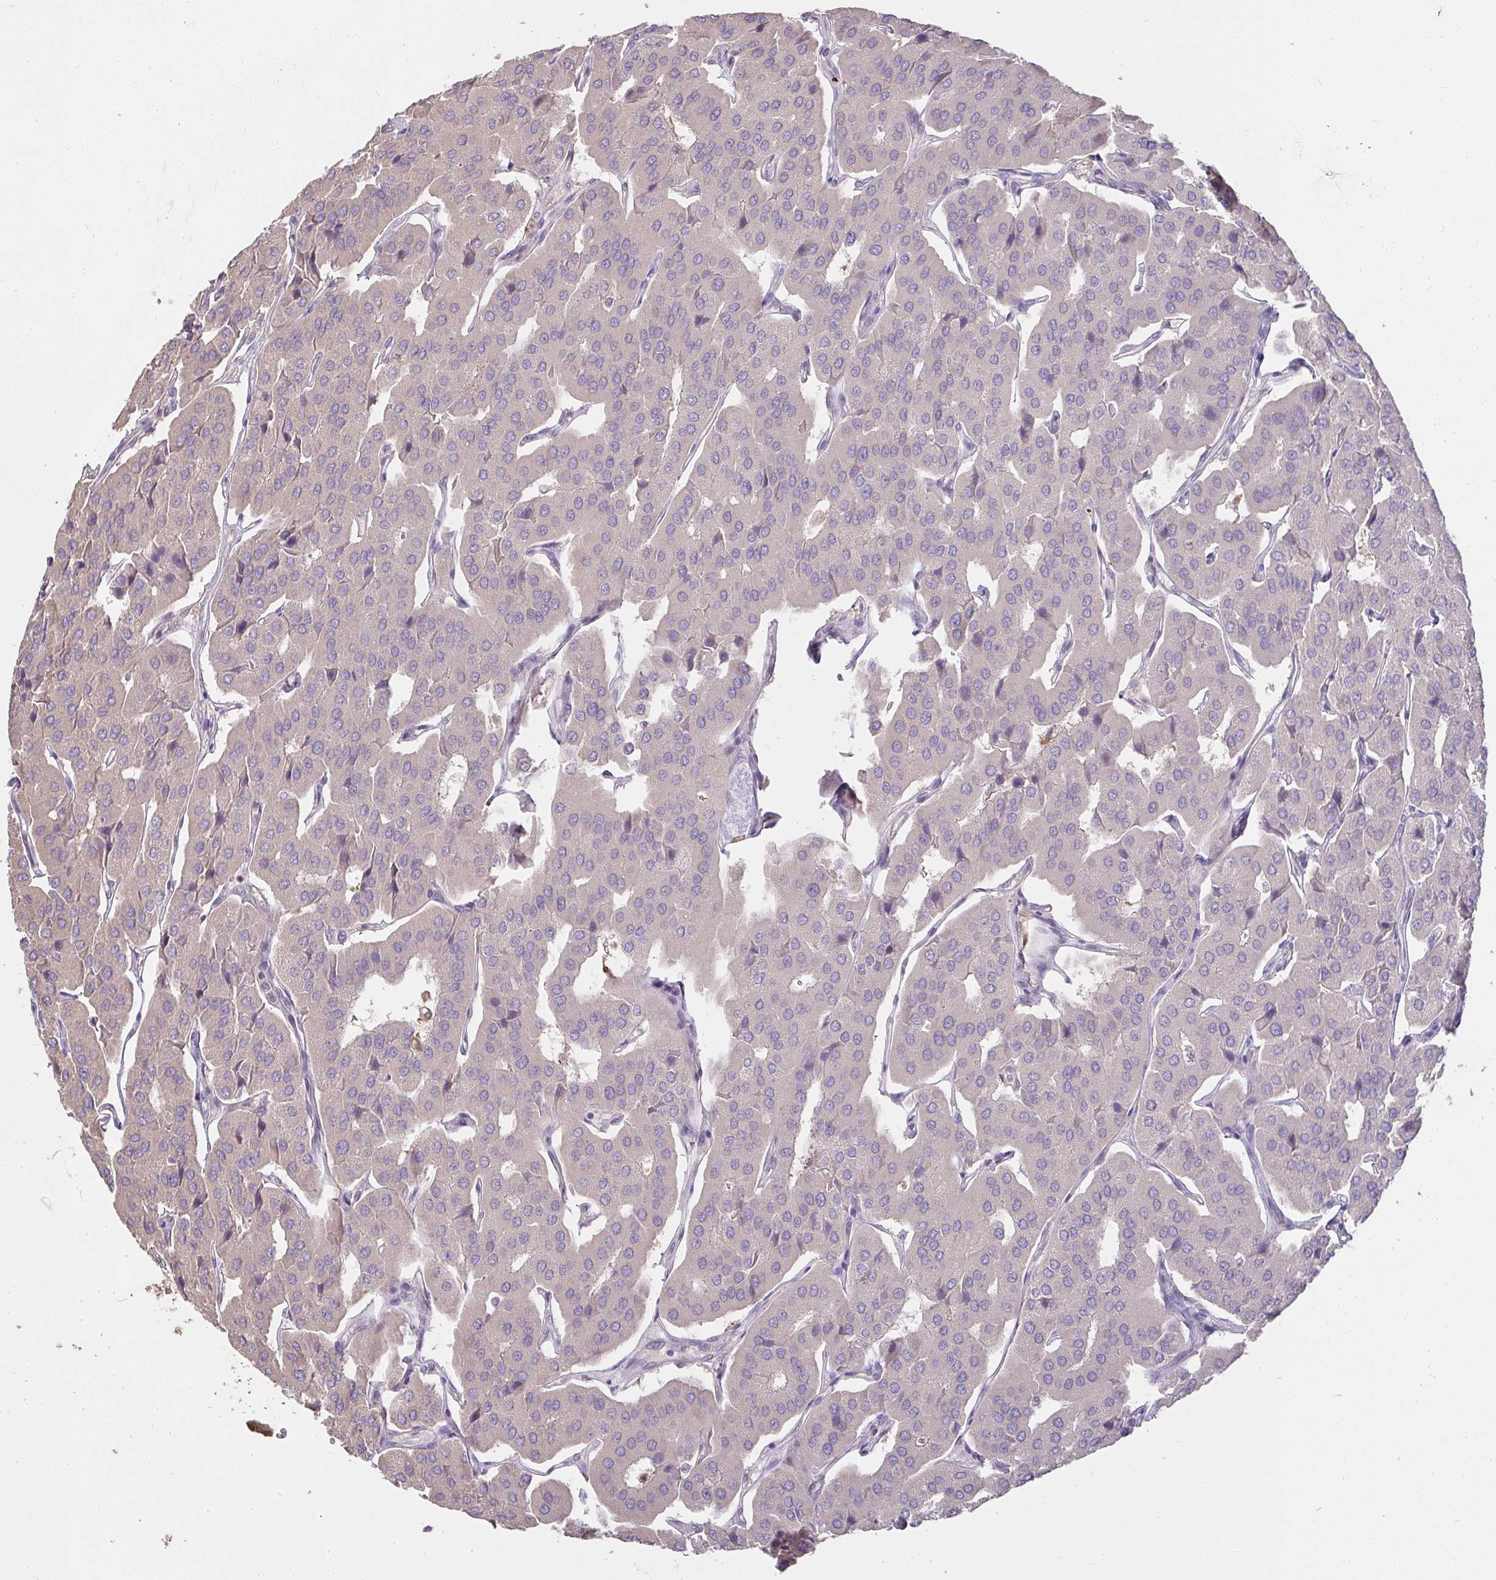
{"staining": {"intensity": "negative", "quantity": "none", "location": "none"}, "tissue": "parathyroid gland", "cell_type": "Glandular cells", "image_type": "normal", "snomed": [{"axis": "morphology", "description": "Normal tissue, NOS"}, {"axis": "morphology", "description": "Adenoma, NOS"}, {"axis": "topography", "description": "Parathyroid gland"}], "caption": "Parathyroid gland stained for a protein using immunohistochemistry demonstrates no expression glandular cells.", "gene": "BRINP3", "patient": {"sex": "female", "age": 86}}